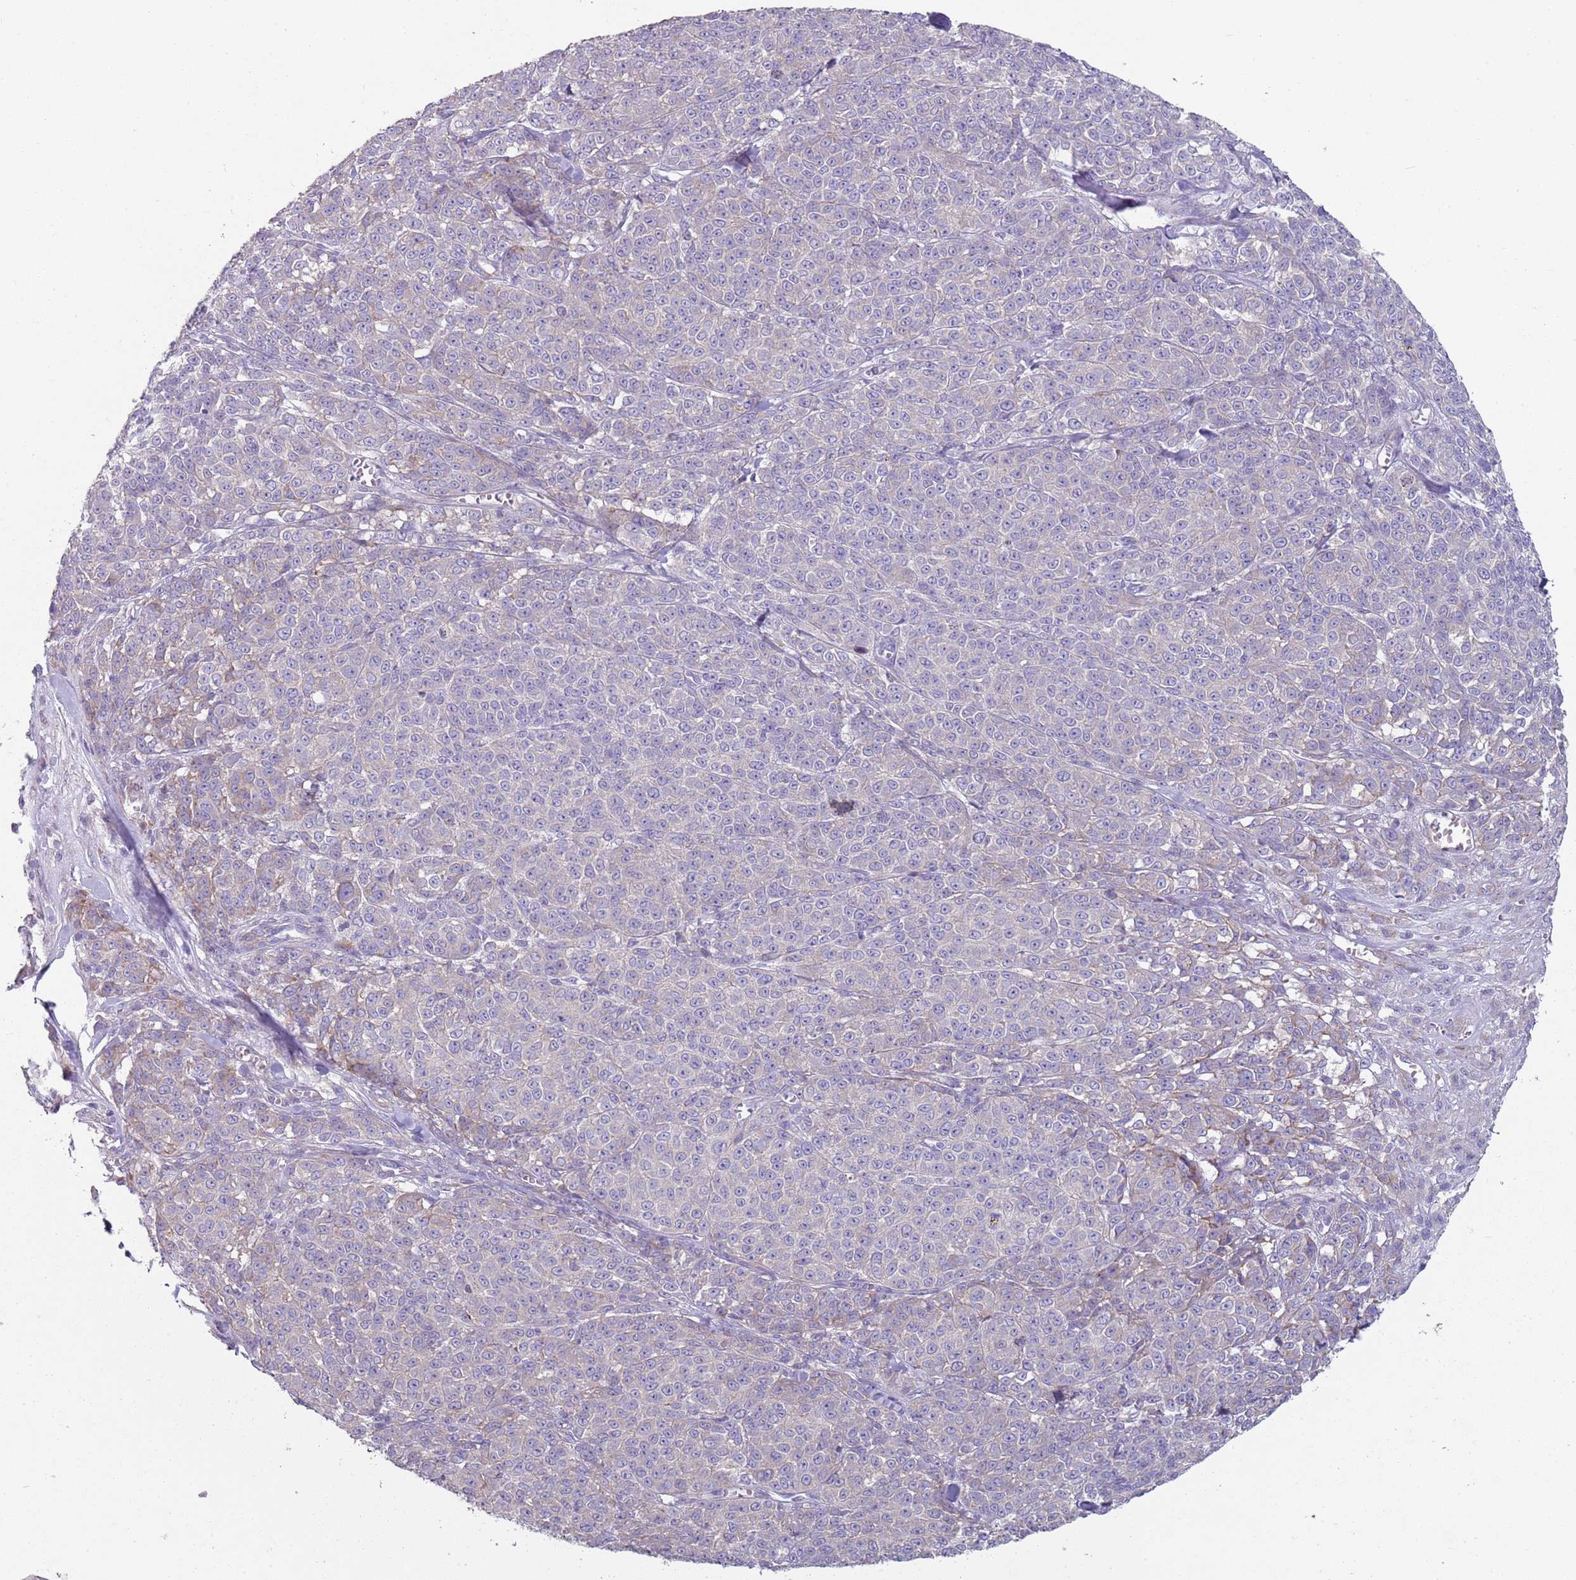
{"staining": {"intensity": "negative", "quantity": "none", "location": "none"}, "tissue": "melanoma", "cell_type": "Tumor cells", "image_type": "cancer", "snomed": [{"axis": "morphology", "description": "Normal tissue, NOS"}, {"axis": "morphology", "description": "Malignant melanoma, NOS"}, {"axis": "topography", "description": "Skin"}], "caption": "This is a micrograph of immunohistochemistry staining of malignant melanoma, which shows no expression in tumor cells. (Immunohistochemistry, brightfield microscopy, high magnification).", "gene": "ZNF583", "patient": {"sex": "female", "age": 34}}